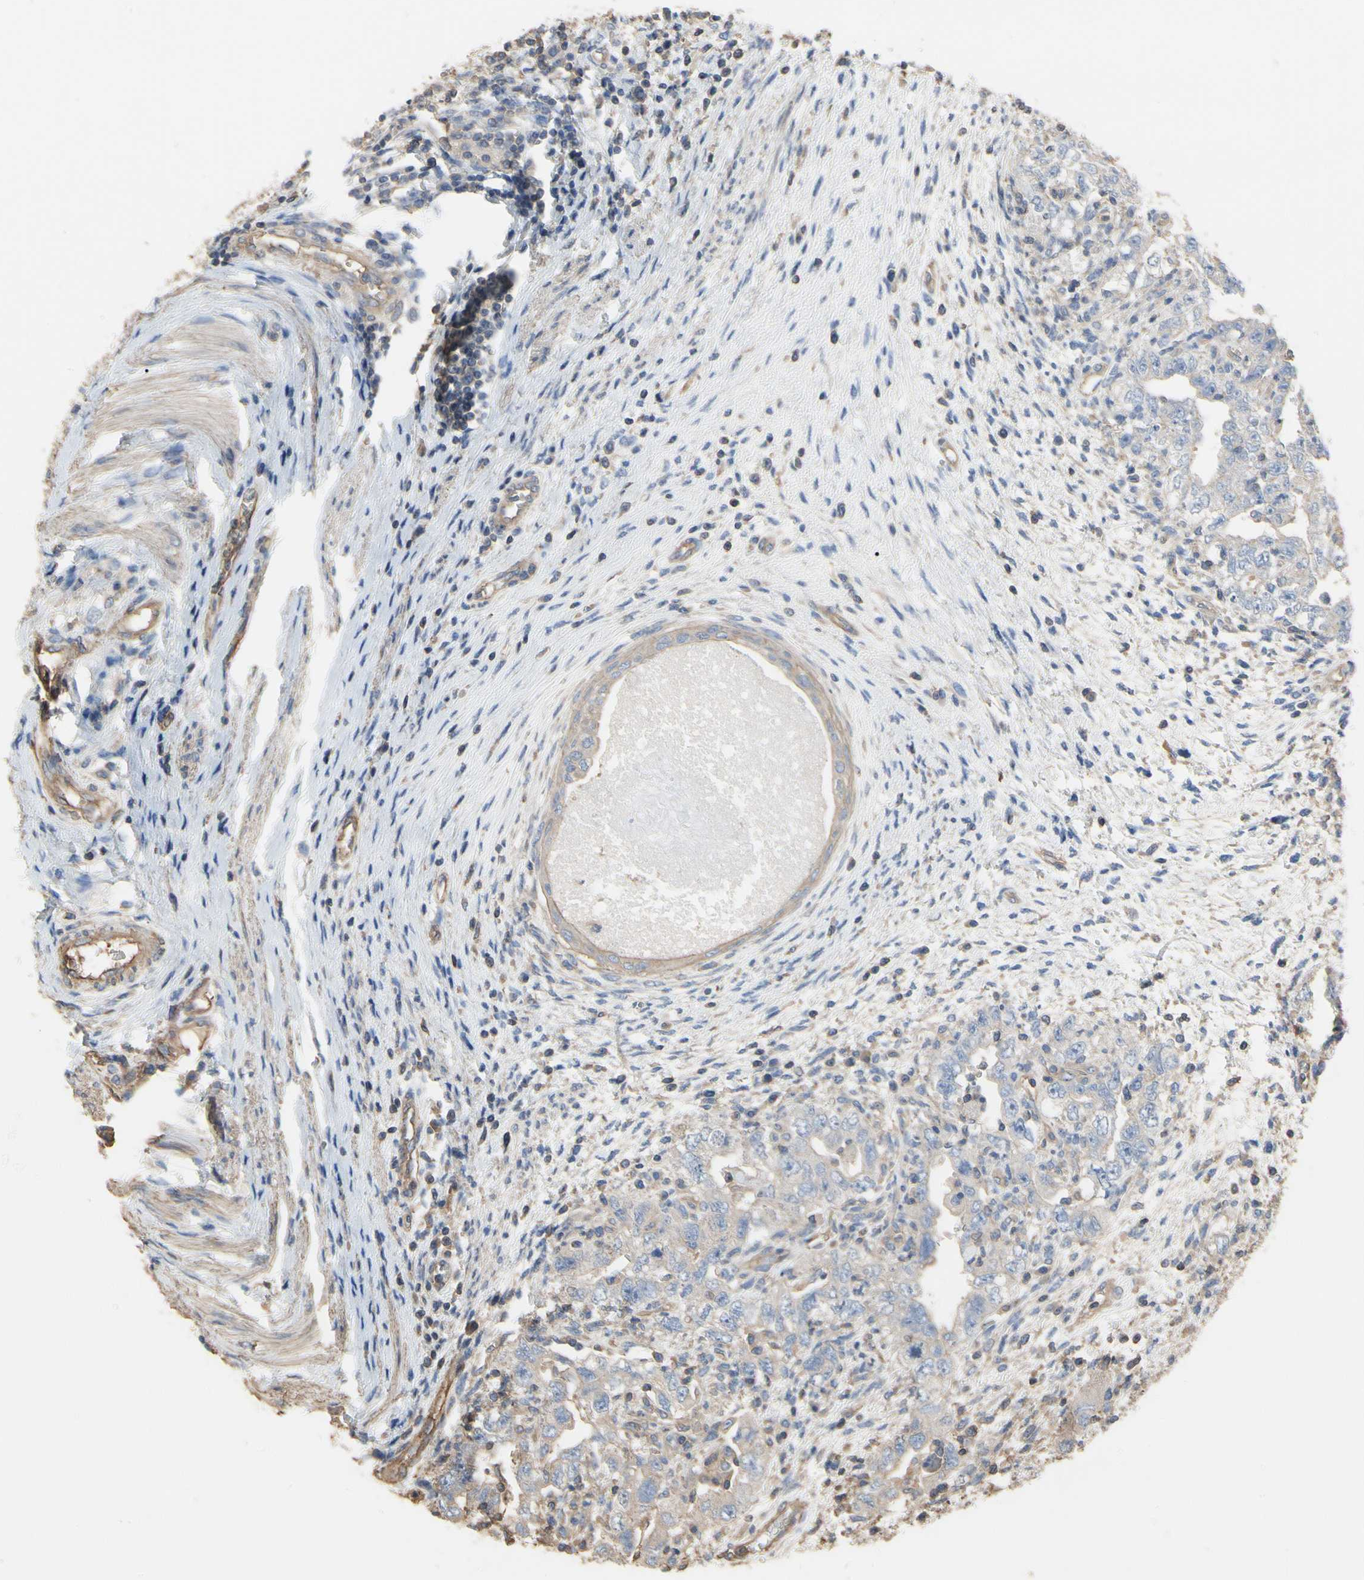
{"staining": {"intensity": "weak", "quantity": "<25%", "location": "cytoplasmic/membranous"}, "tissue": "testis cancer", "cell_type": "Tumor cells", "image_type": "cancer", "snomed": [{"axis": "morphology", "description": "Carcinoma, Embryonal, NOS"}, {"axis": "topography", "description": "Testis"}], "caption": "The IHC photomicrograph has no significant staining in tumor cells of testis cancer tissue. (Immunohistochemistry (ihc), brightfield microscopy, high magnification).", "gene": "PDZK1", "patient": {"sex": "male", "age": 26}}